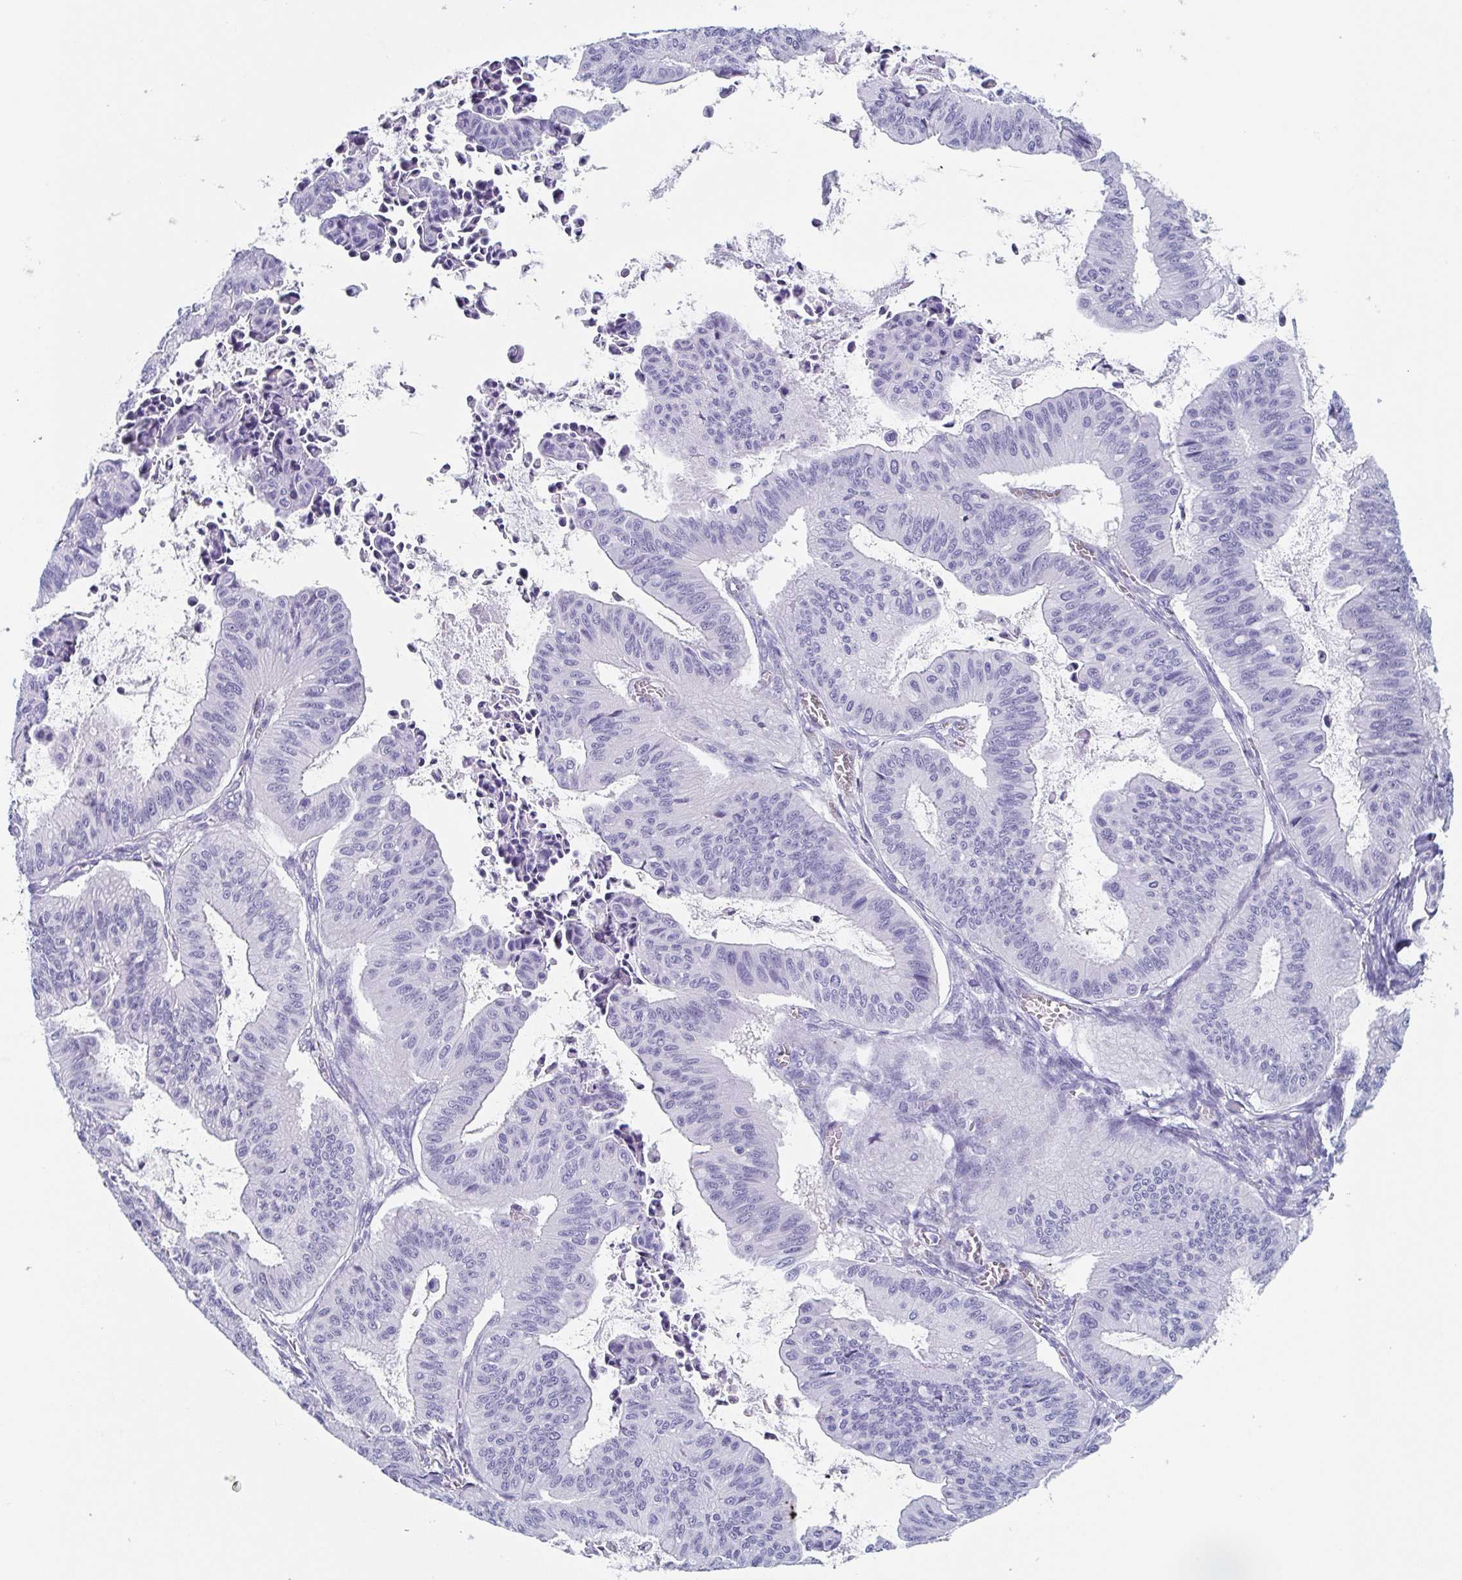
{"staining": {"intensity": "negative", "quantity": "none", "location": "none"}, "tissue": "ovarian cancer", "cell_type": "Tumor cells", "image_type": "cancer", "snomed": [{"axis": "morphology", "description": "Cystadenocarcinoma, mucinous, NOS"}, {"axis": "topography", "description": "Ovary"}], "caption": "A micrograph of human ovarian cancer is negative for staining in tumor cells. Nuclei are stained in blue.", "gene": "TAGLN3", "patient": {"sex": "female", "age": 72}}